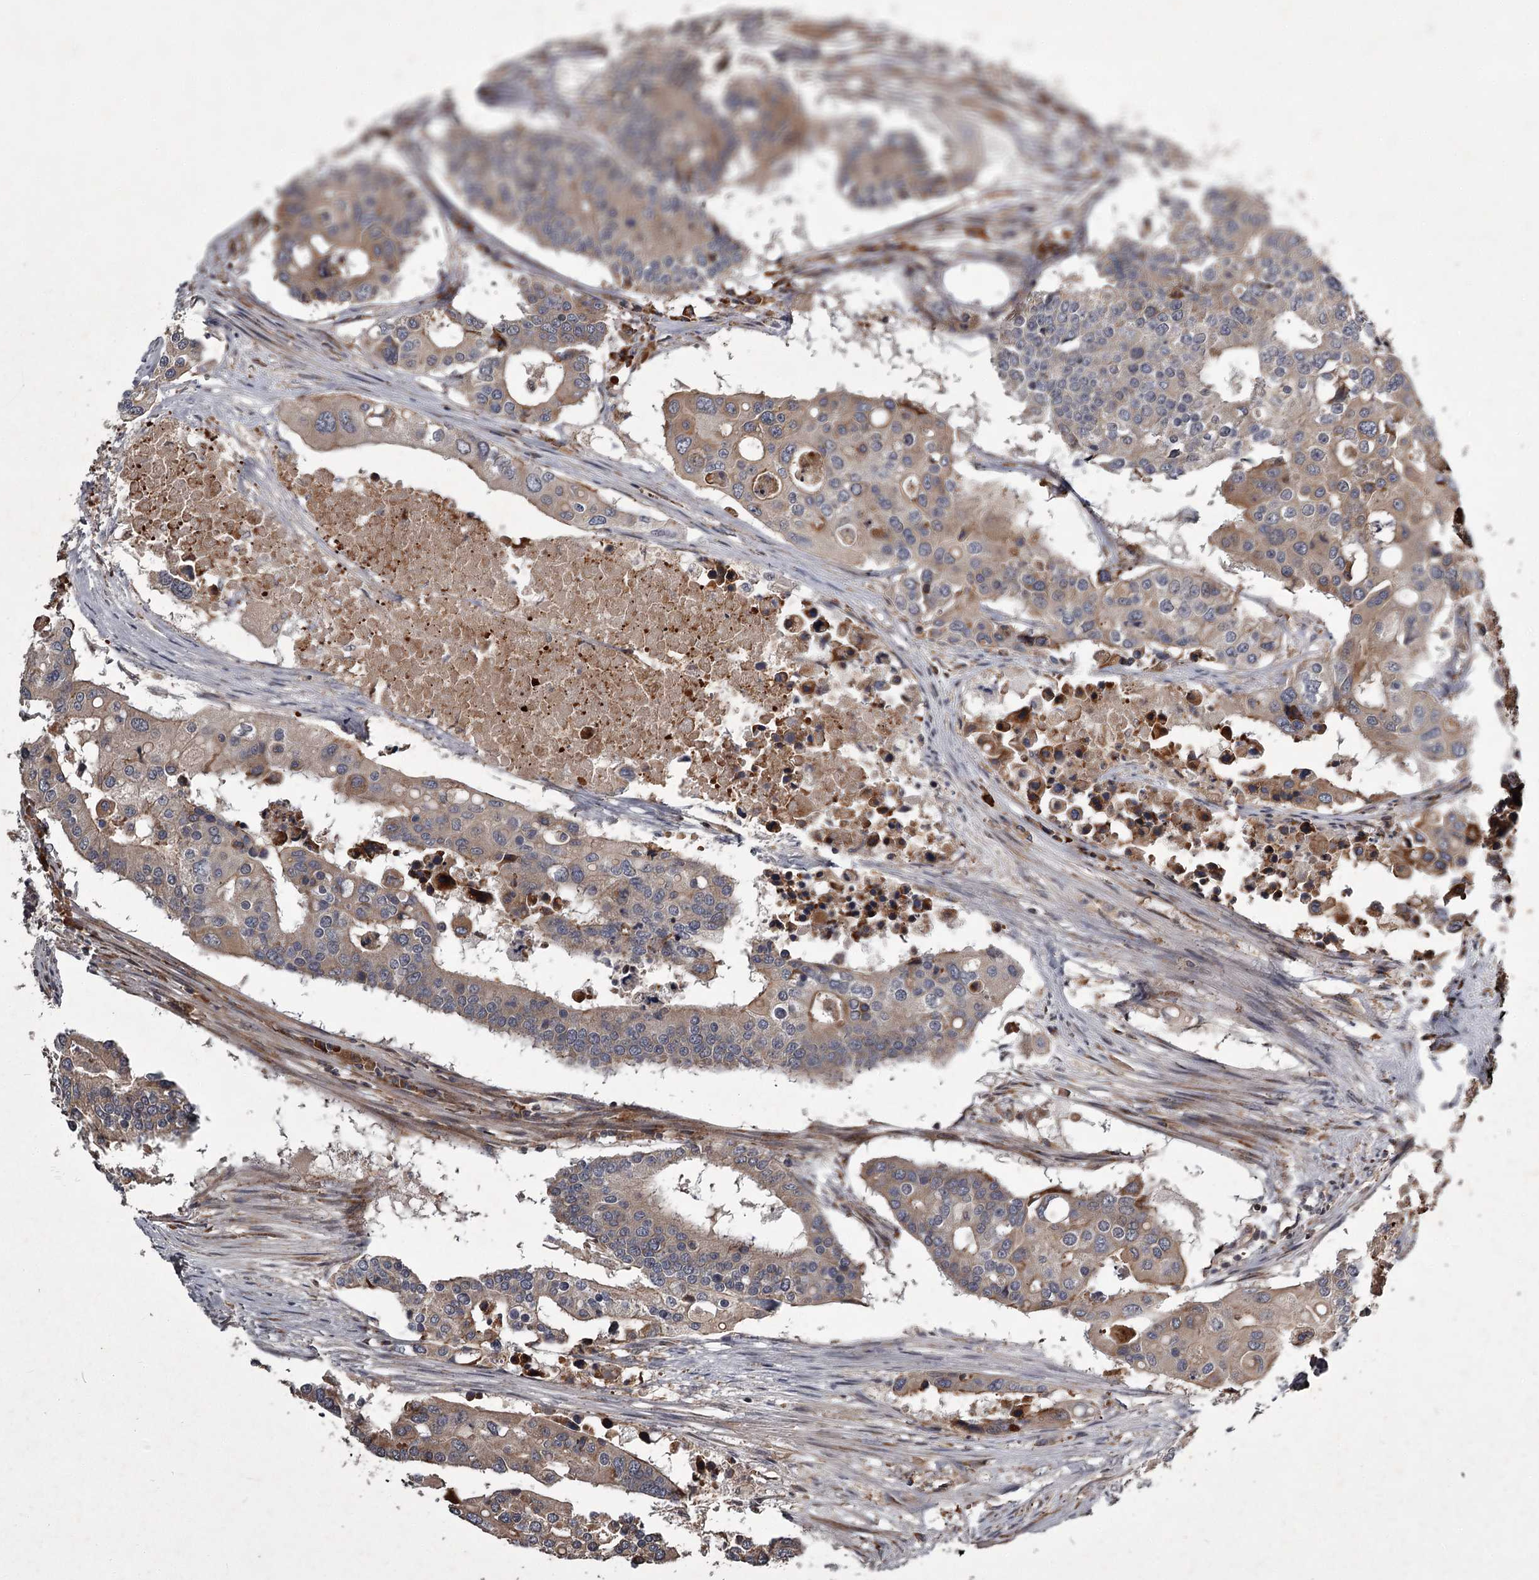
{"staining": {"intensity": "moderate", "quantity": ">75%", "location": "cytoplasmic/membranous"}, "tissue": "colorectal cancer", "cell_type": "Tumor cells", "image_type": "cancer", "snomed": [{"axis": "morphology", "description": "Adenocarcinoma, NOS"}, {"axis": "topography", "description": "Colon"}], "caption": "A medium amount of moderate cytoplasmic/membranous staining is appreciated in approximately >75% of tumor cells in colorectal cancer (adenocarcinoma) tissue.", "gene": "UNC93B1", "patient": {"sex": "male", "age": 77}}